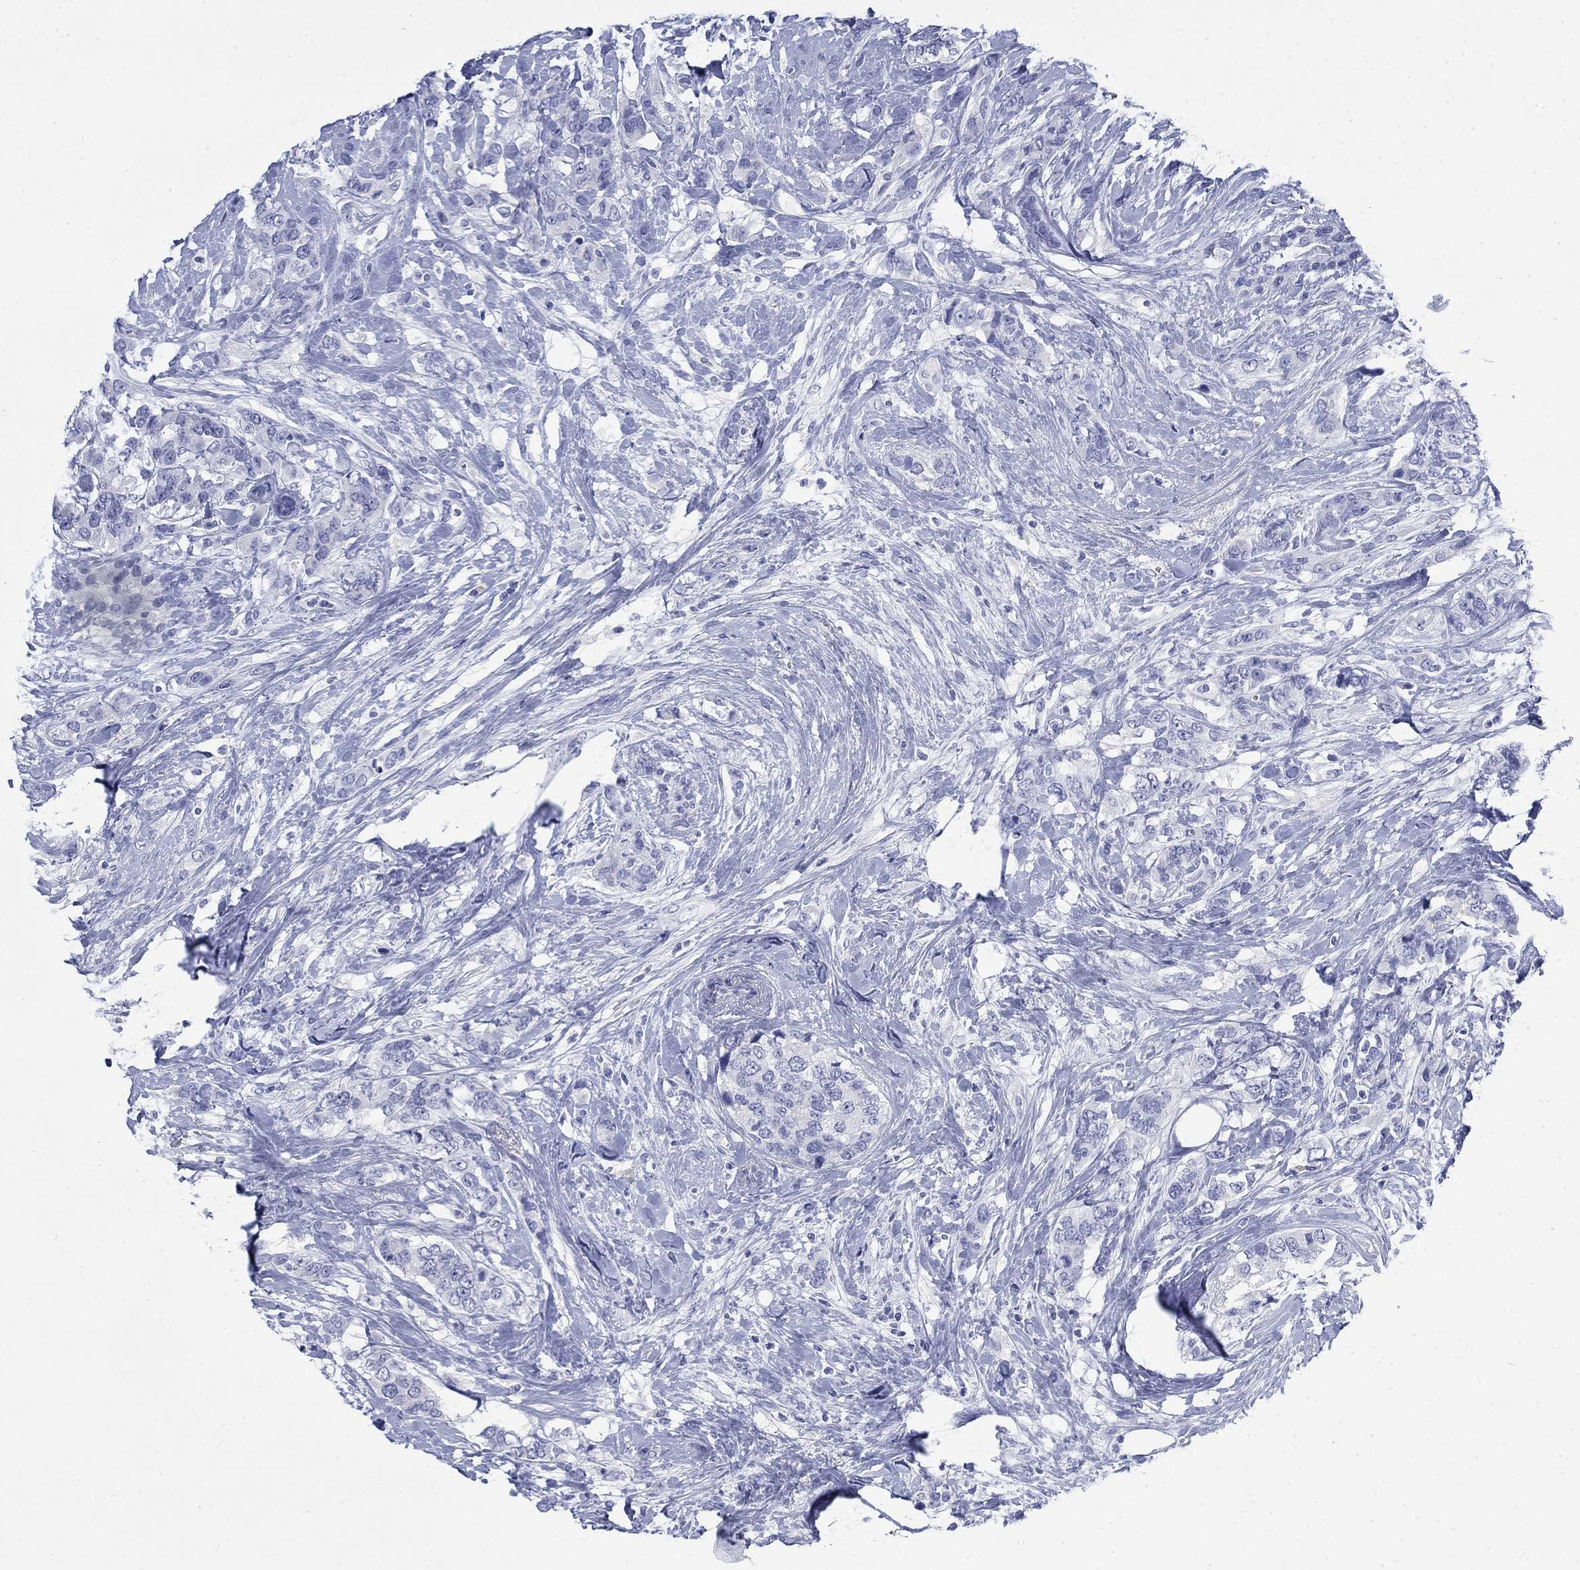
{"staining": {"intensity": "negative", "quantity": "none", "location": "none"}, "tissue": "breast cancer", "cell_type": "Tumor cells", "image_type": "cancer", "snomed": [{"axis": "morphology", "description": "Lobular carcinoma"}, {"axis": "topography", "description": "Breast"}], "caption": "The histopathology image reveals no significant positivity in tumor cells of breast lobular carcinoma.", "gene": "IGF2BP3", "patient": {"sex": "female", "age": 59}}